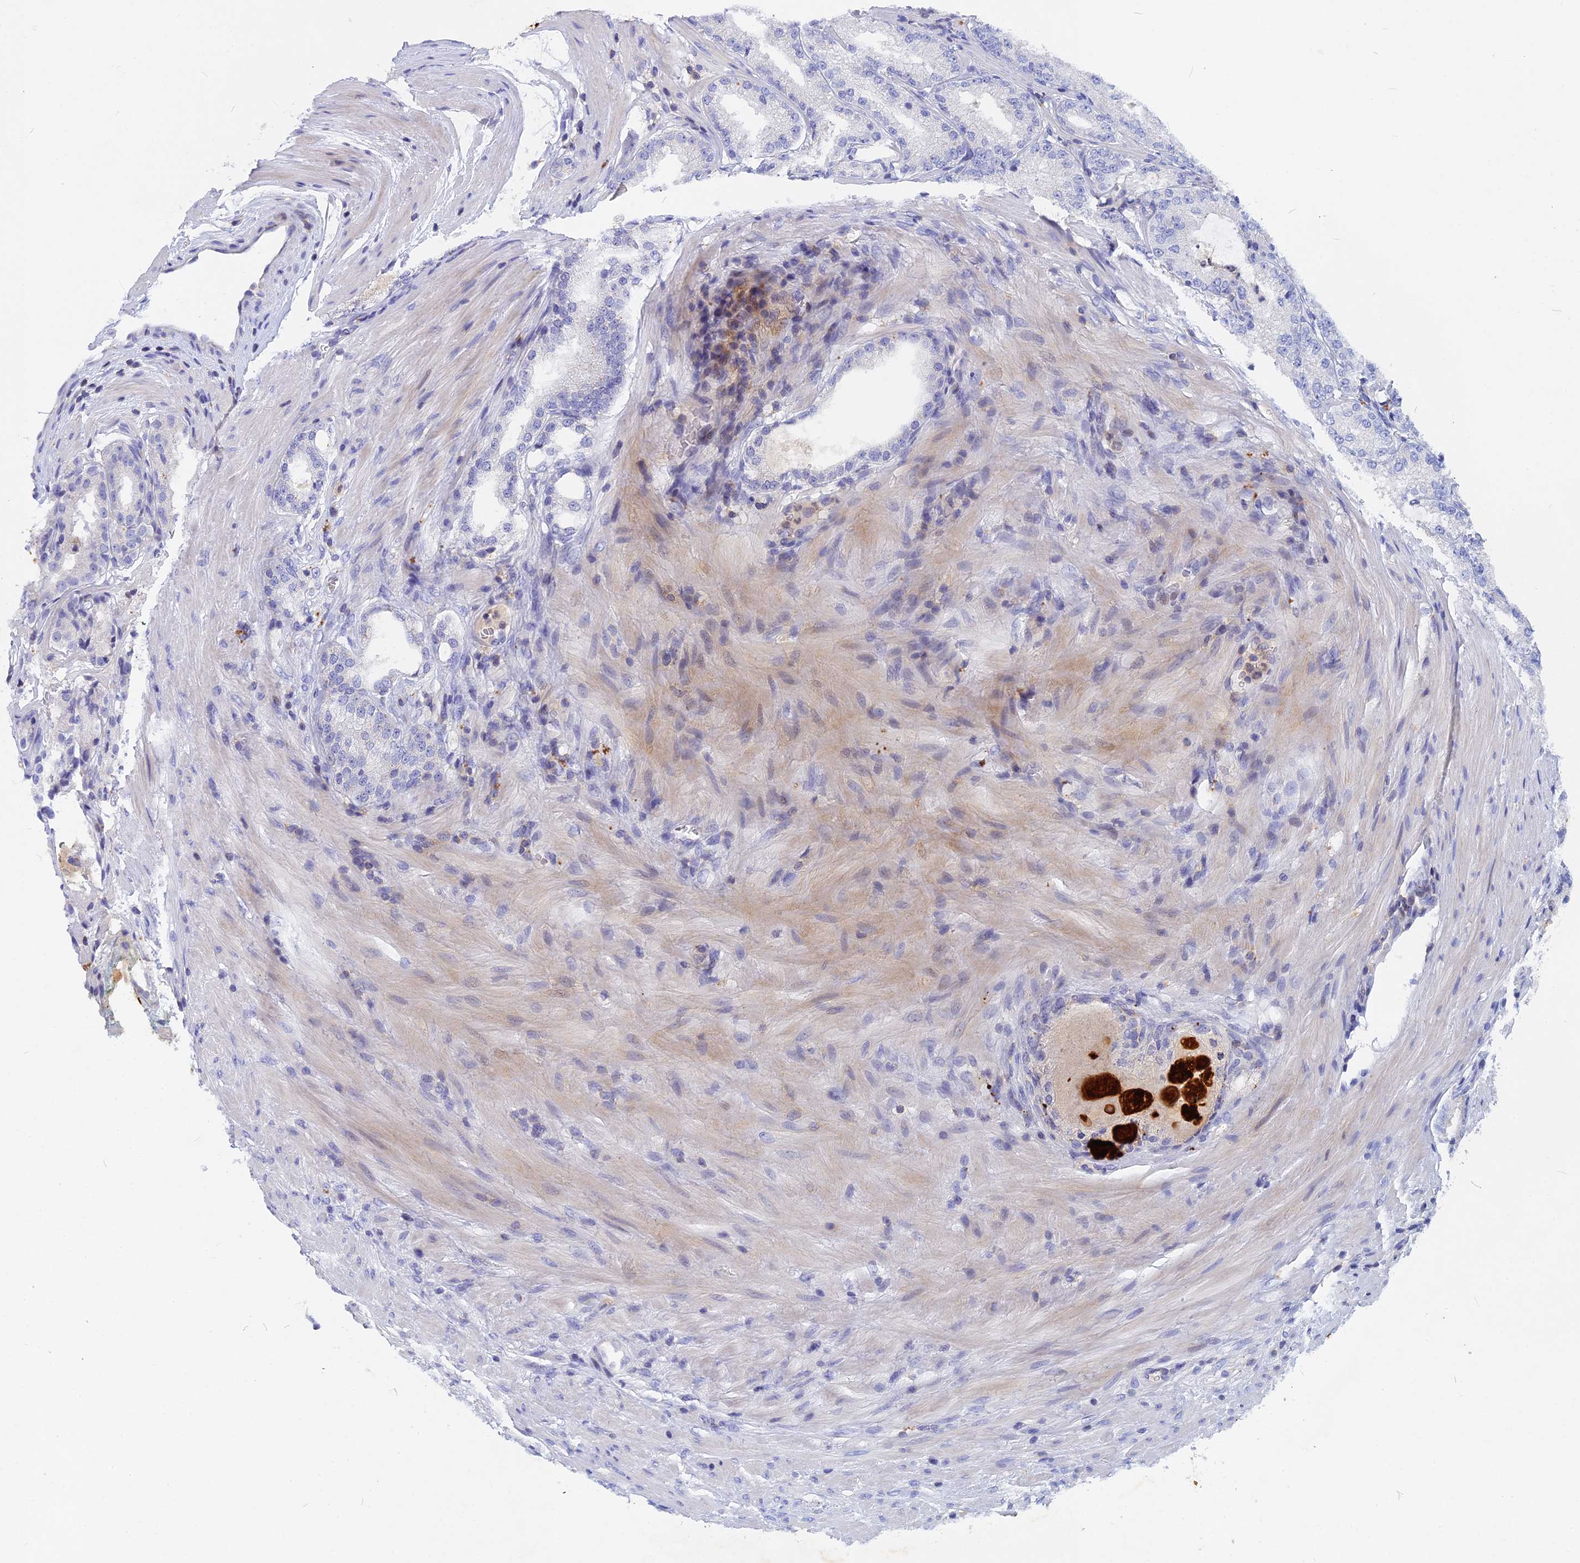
{"staining": {"intensity": "negative", "quantity": "none", "location": "none"}, "tissue": "prostate cancer", "cell_type": "Tumor cells", "image_type": "cancer", "snomed": [{"axis": "morphology", "description": "Adenocarcinoma, Low grade"}, {"axis": "topography", "description": "Prostate"}], "caption": "This is an IHC image of prostate low-grade adenocarcinoma. There is no staining in tumor cells.", "gene": "ACP7", "patient": {"sex": "male", "age": 59}}